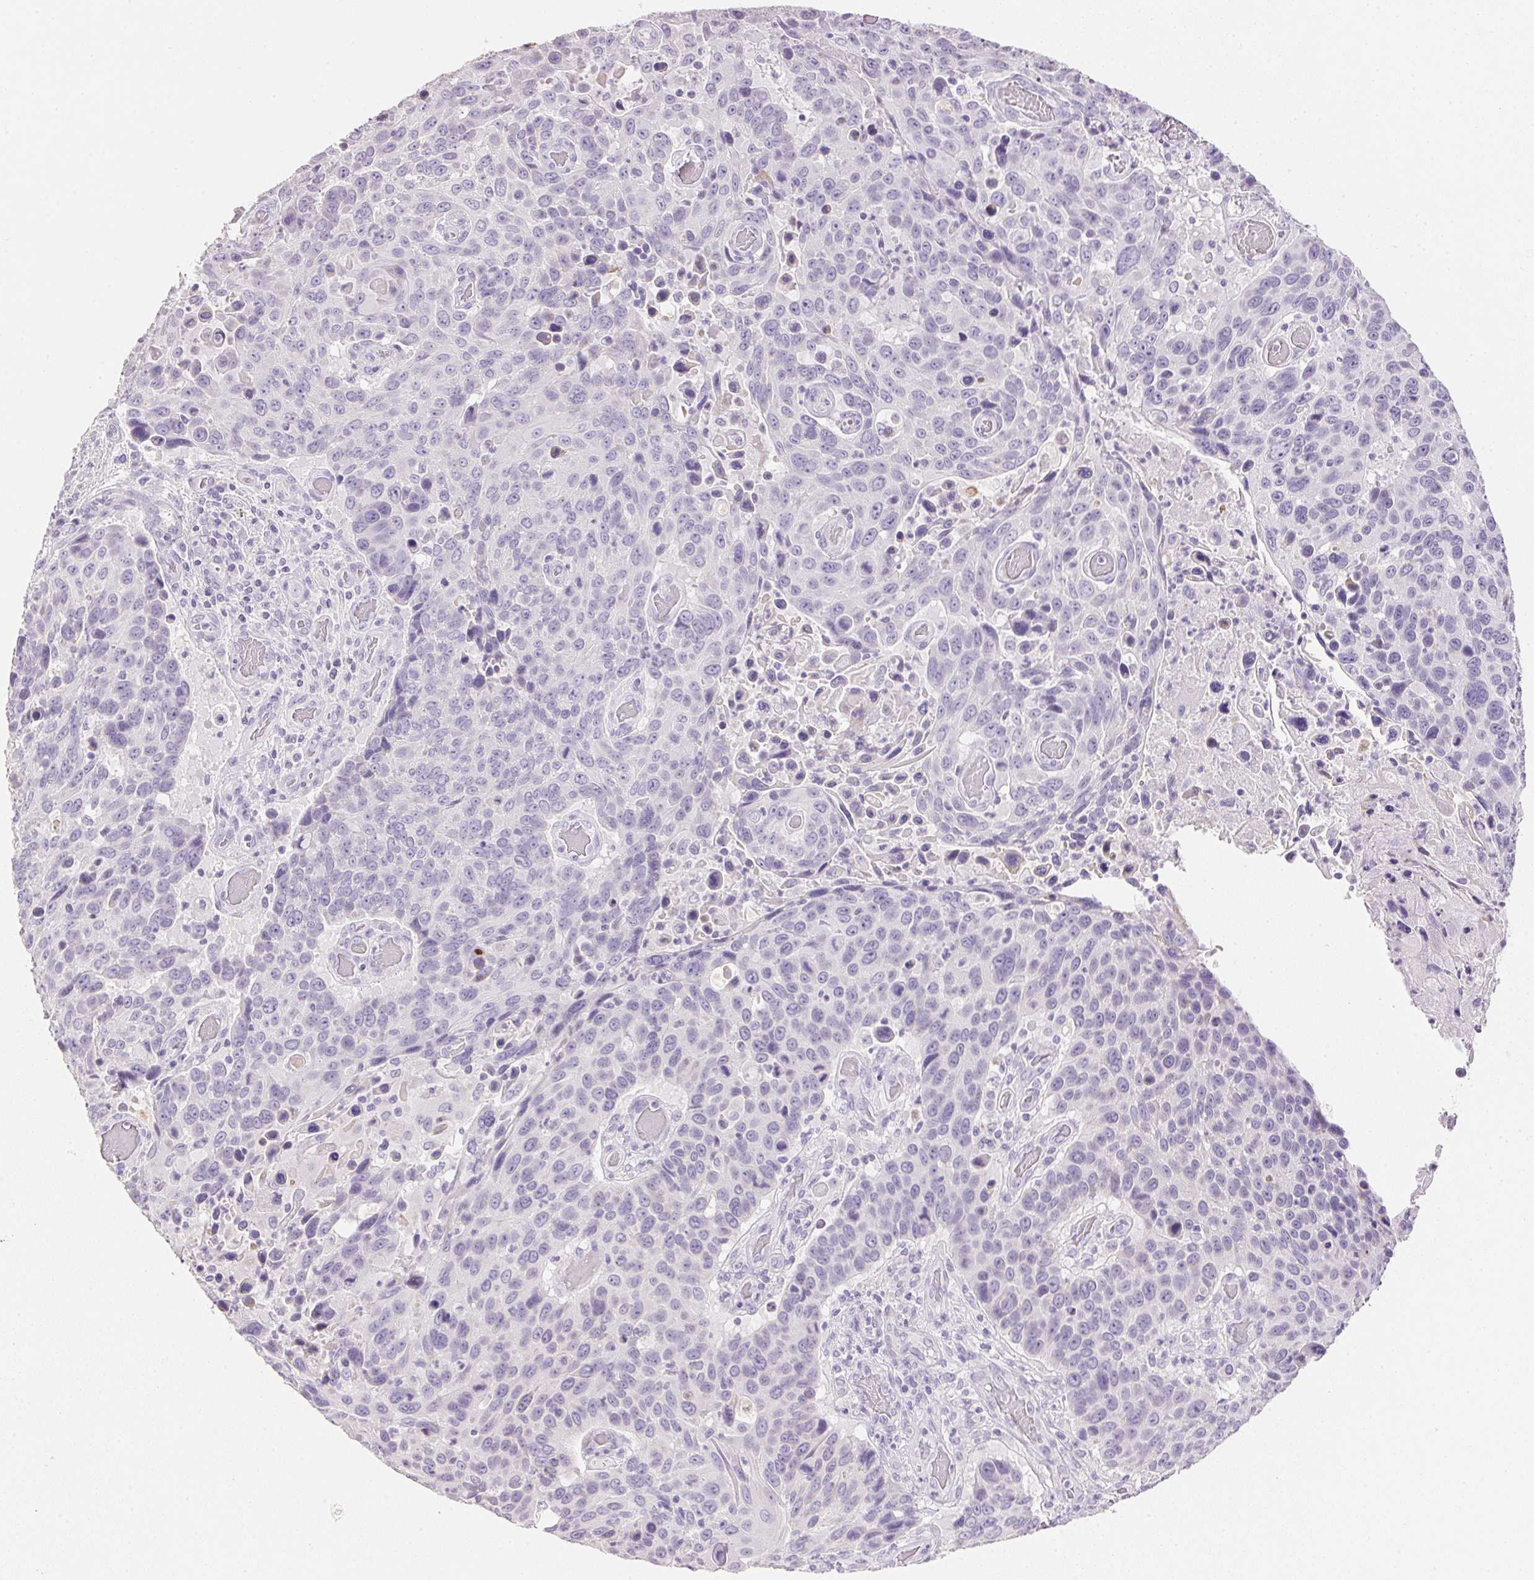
{"staining": {"intensity": "negative", "quantity": "none", "location": "none"}, "tissue": "lung cancer", "cell_type": "Tumor cells", "image_type": "cancer", "snomed": [{"axis": "morphology", "description": "Squamous cell carcinoma, NOS"}, {"axis": "topography", "description": "Lung"}], "caption": "This is an IHC photomicrograph of lung cancer. There is no positivity in tumor cells.", "gene": "KCNE2", "patient": {"sex": "male", "age": 68}}